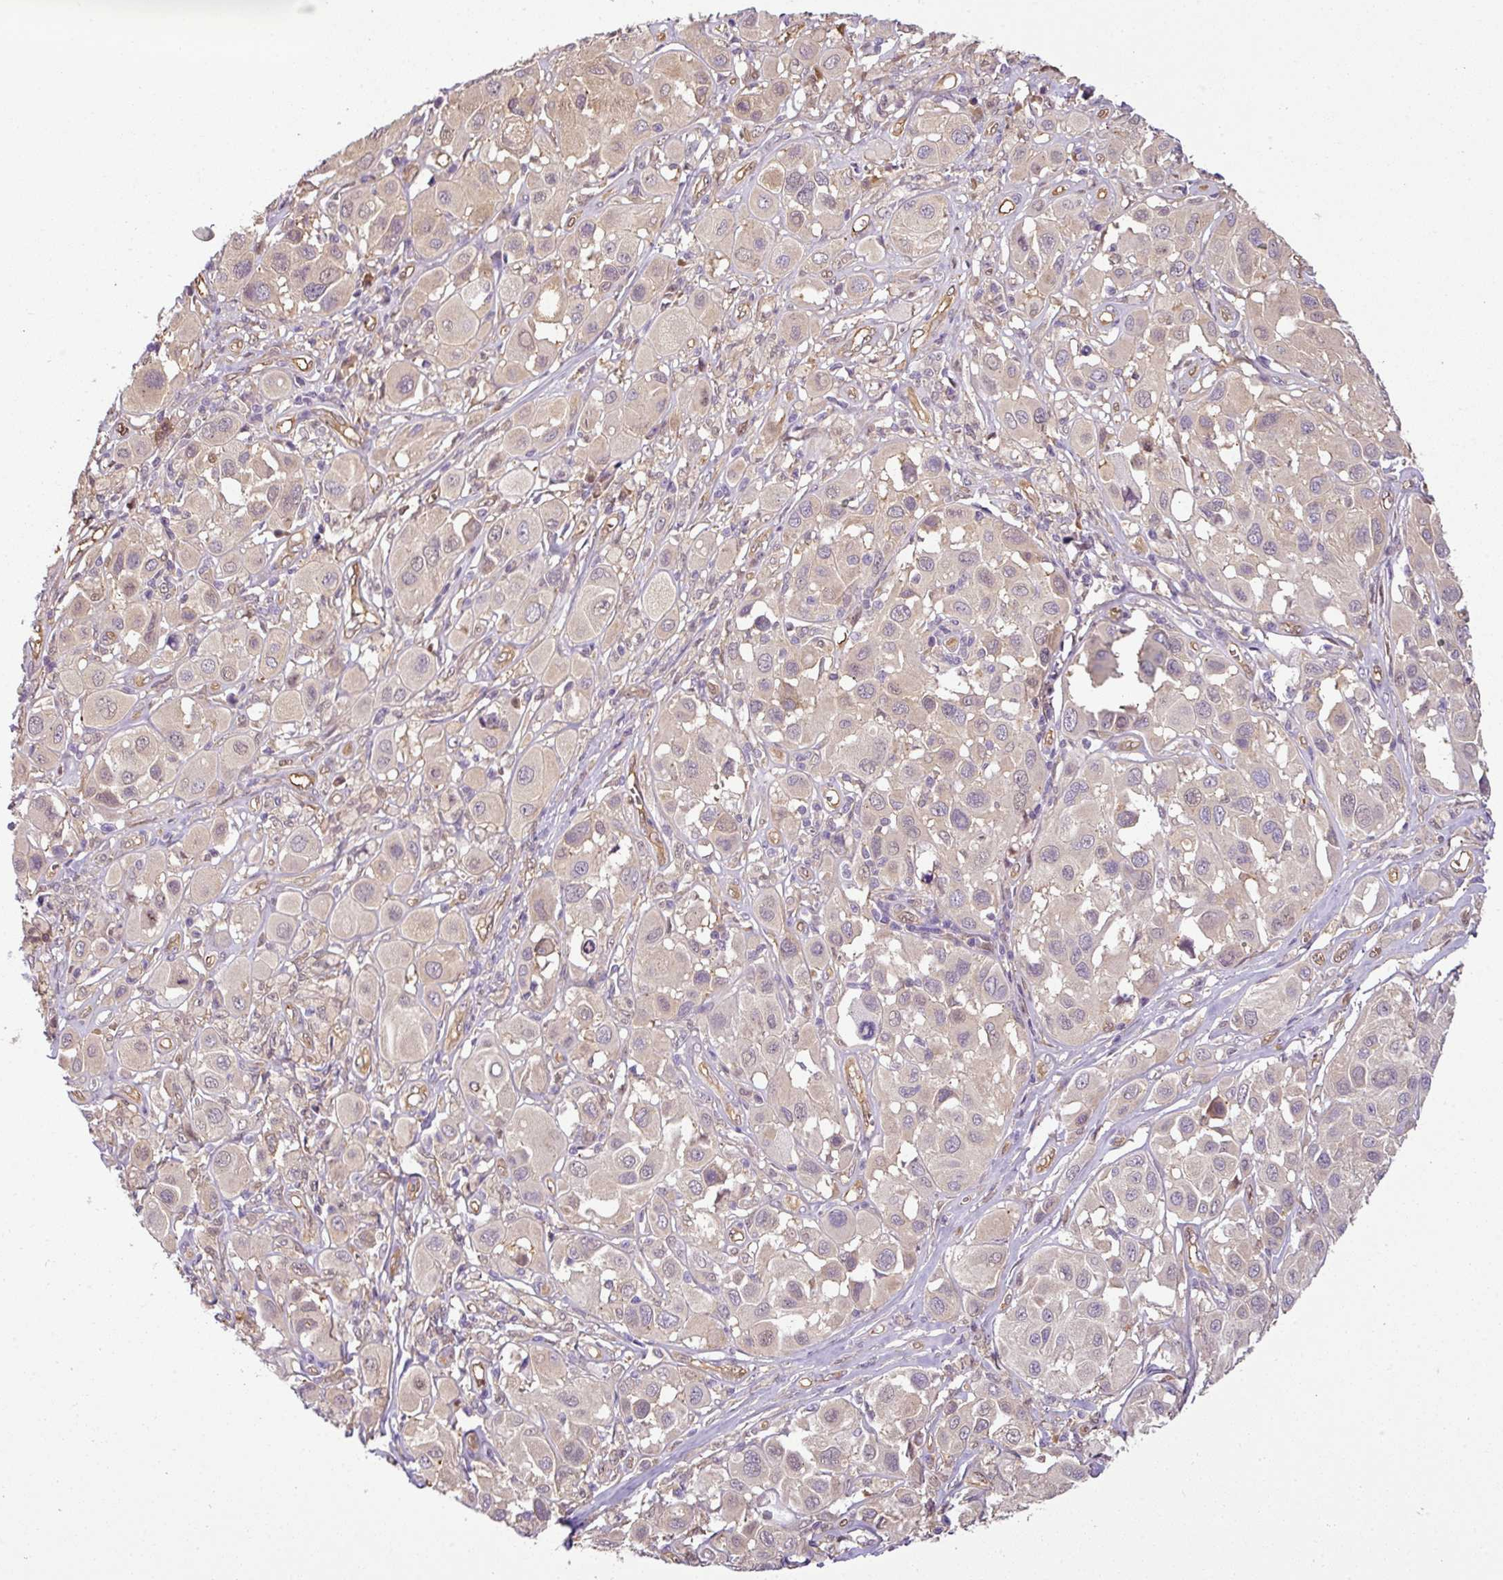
{"staining": {"intensity": "negative", "quantity": "none", "location": "none"}, "tissue": "melanoma", "cell_type": "Tumor cells", "image_type": "cancer", "snomed": [{"axis": "morphology", "description": "Malignant melanoma, Metastatic site"}, {"axis": "topography", "description": "Skin"}], "caption": "Immunohistochemistry (IHC) micrograph of human malignant melanoma (metastatic site) stained for a protein (brown), which demonstrates no expression in tumor cells.", "gene": "ANKRD18A", "patient": {"sex": "male", "age": 41}}